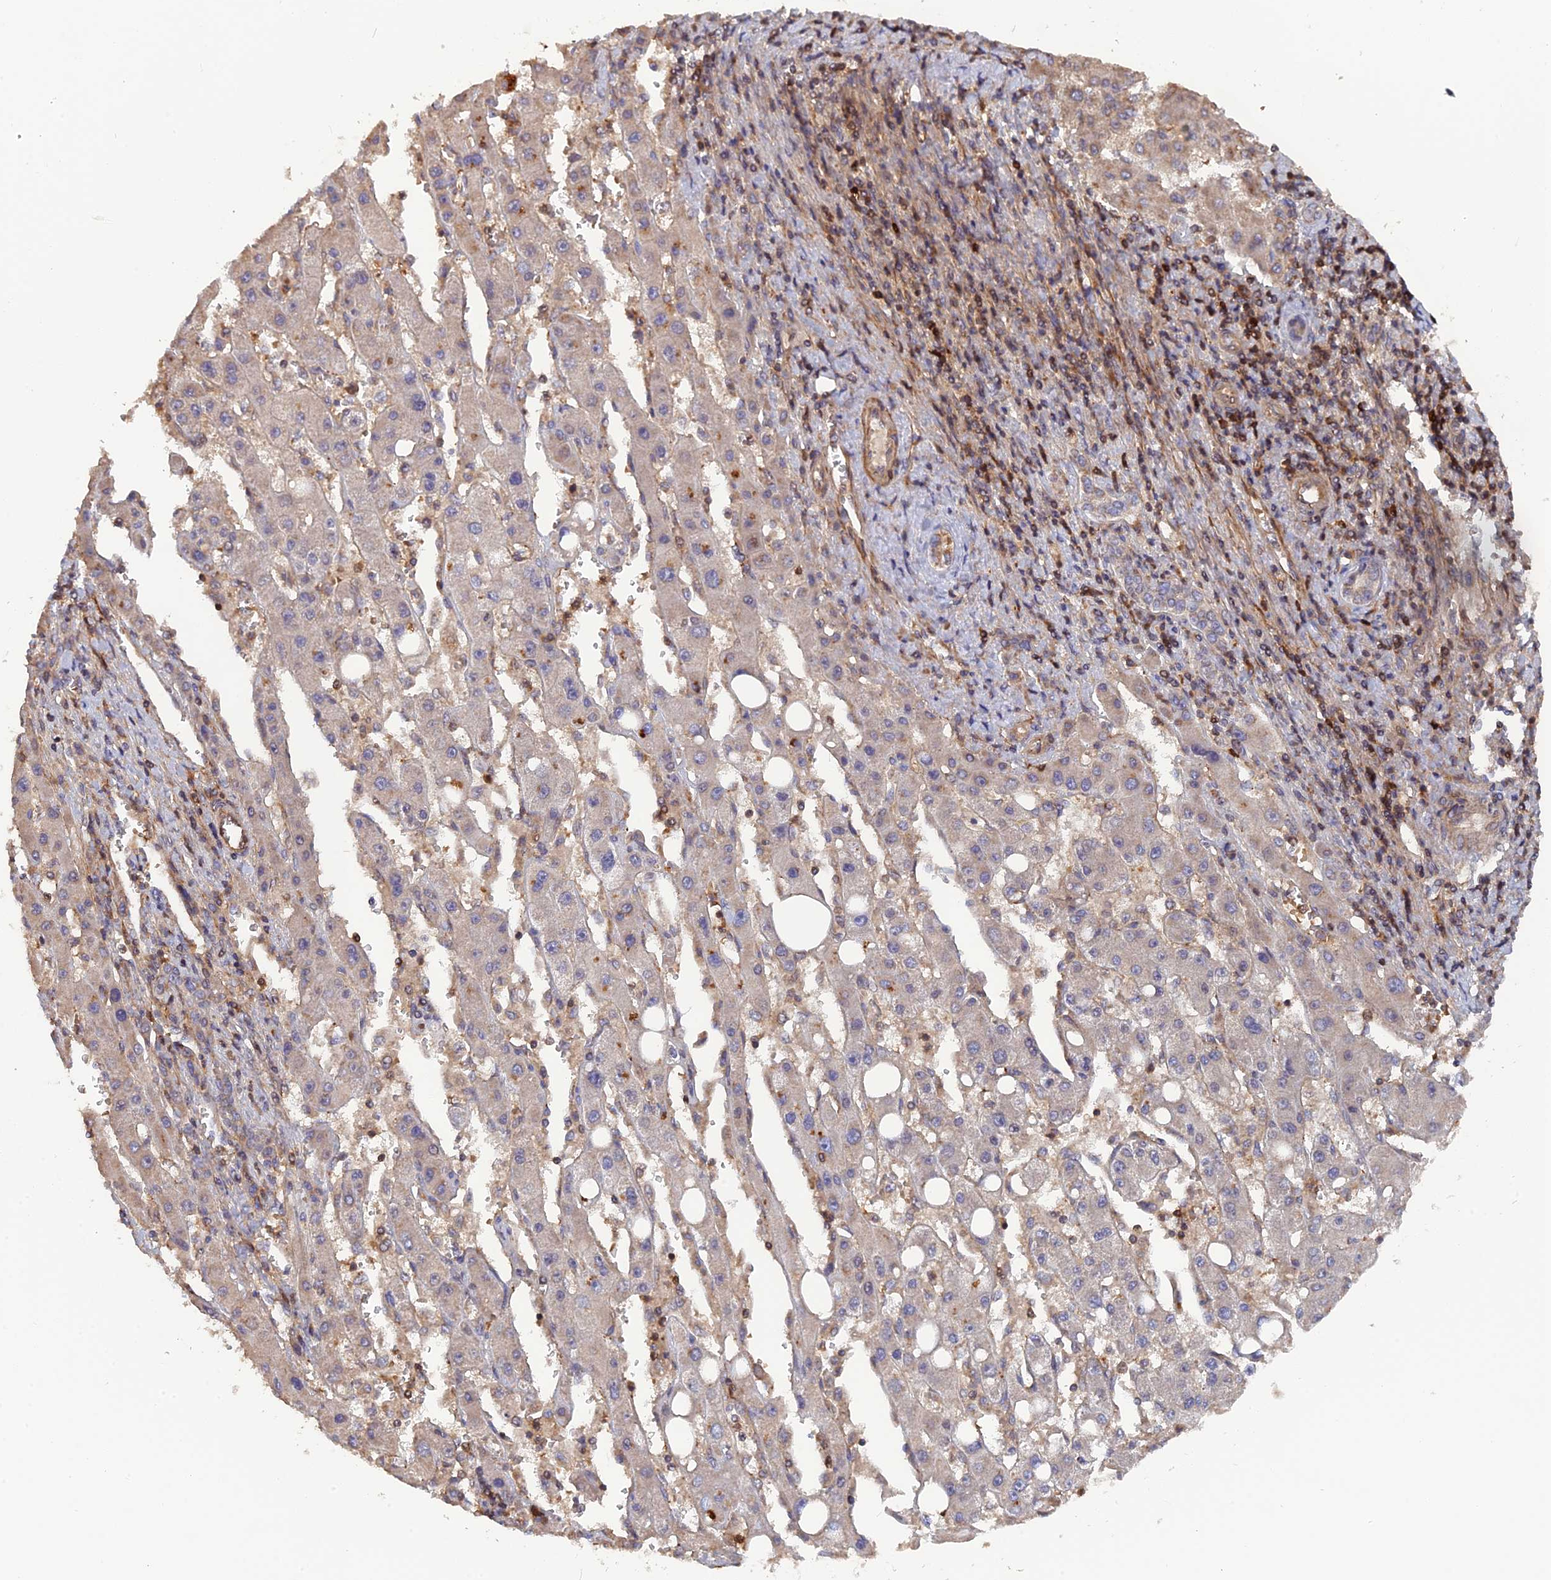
{"staining": {"intensity": "weak", "quantity": "<25%", "location": "cytoplasmic/membranous"}, "tissue": "liver cancer", "cell_type": "Tumor cells", "image_type": "cancer", "snomed": [{"axis": "morphology", "description": "Carcinoma, Hepatocellular, NOS"}, {"axis": "topography", "description": "Liver"}], "caption": "Immunohistochemistry histopathology image of neoplastic tissue: liver cancer (hepatocellular carcinoma) stained with DAB (3,3'-diaminobenzidine) reveals no significant protein positivity in tumor cells. (DAB (3,3'-diaminobenzidine) immunohistochemistry visualized using brightfield microscopy, high magnification).", "gene": "RPIA", "patient": {"sex": "female", "age": 73}}